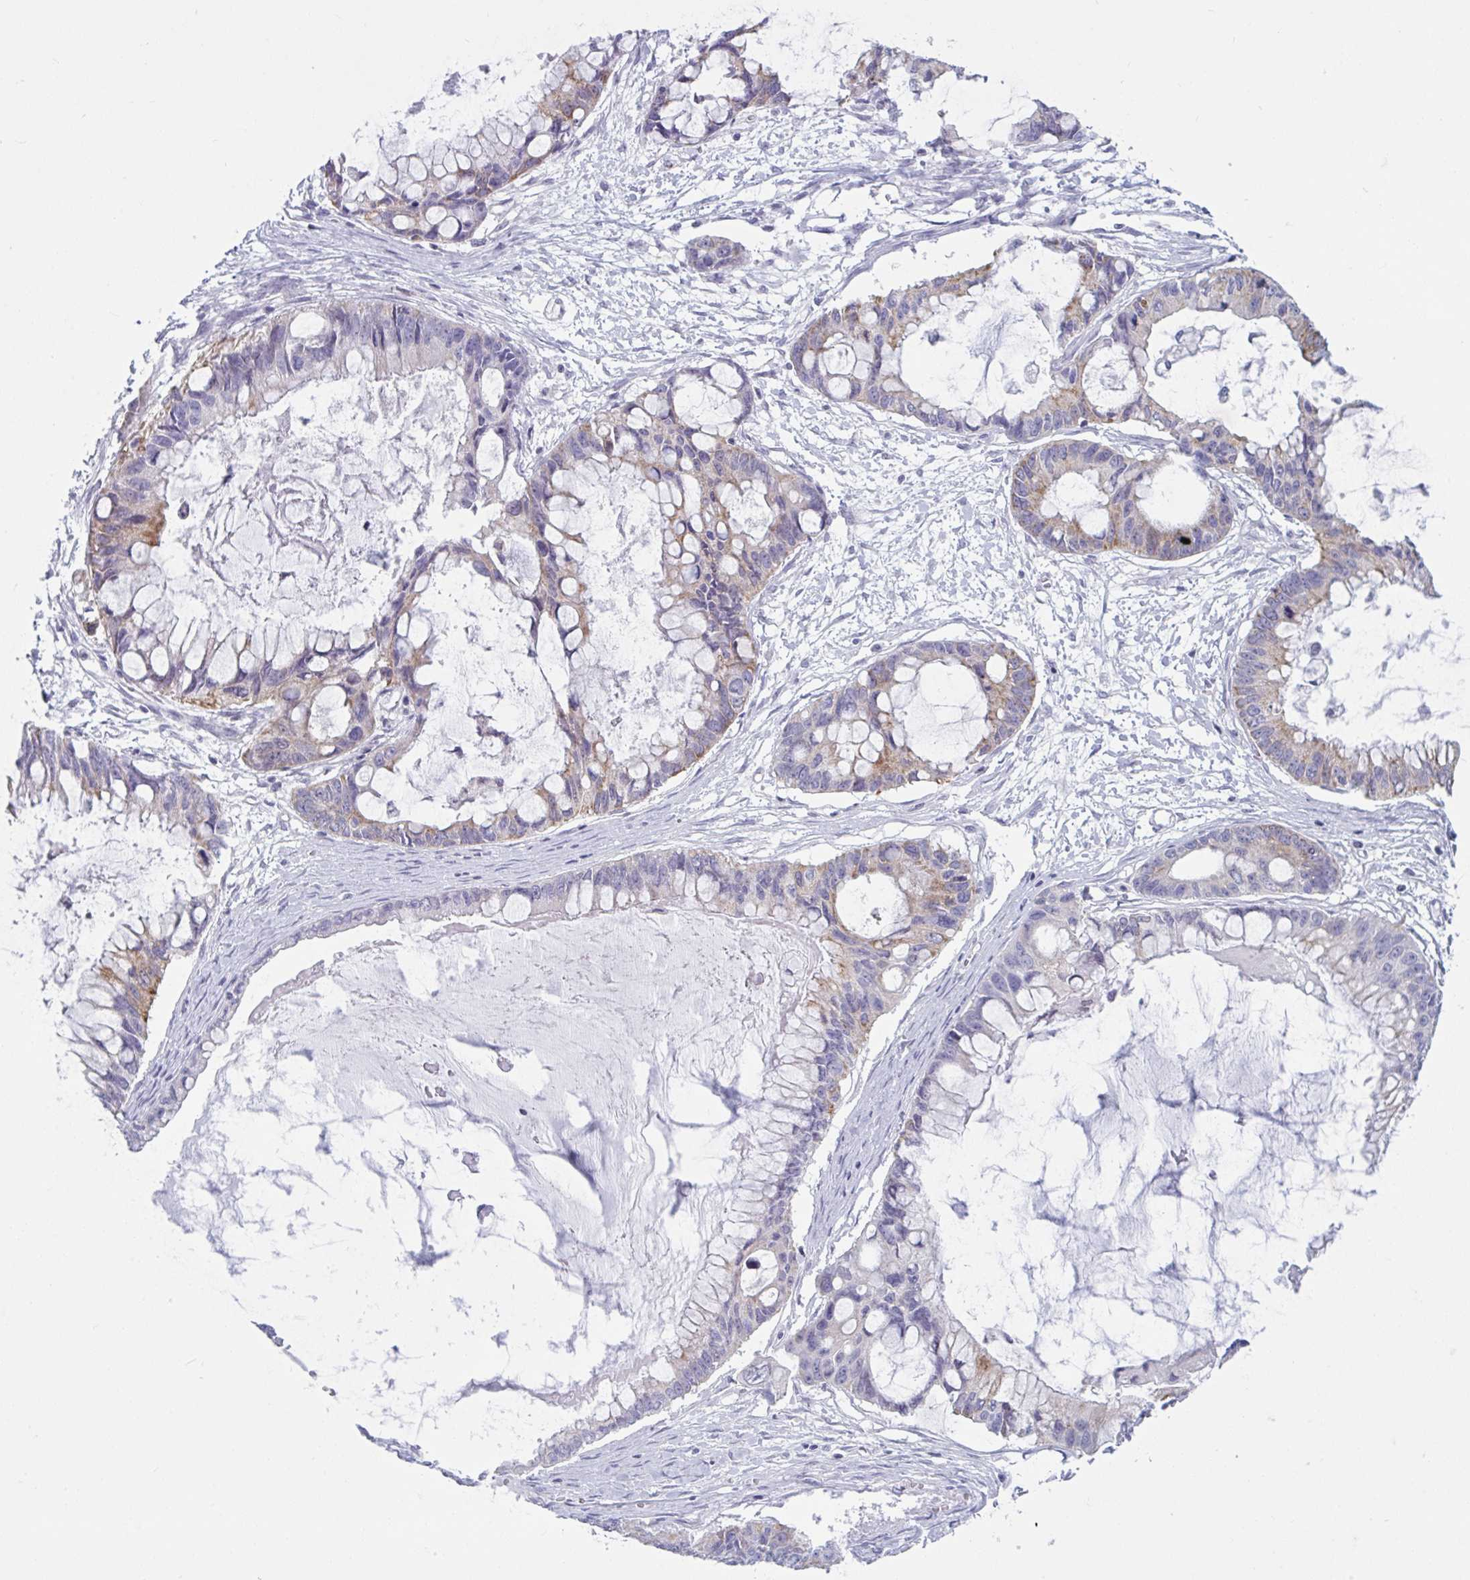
{"staining": {"intensity": "weak", "quantity": "<25%", "location": "cytoplasmic/membranous"}, "tissue": "ovarian cancer", "cell_type": "Tumor cells", "image_type": "cancer", "snomed": [{"axis": "morphology", "description": "Cystadenocarcinoma, mucinous, NOS"}, {"axis": "topography", "description": "Ovary"}], "caption": "The histopathology image displays no significant expression in tumor cells of mucinous cystadenocarcinoma (ovarian).", "gene": "TANK", "patient": {"sex": "female", "age": 63}}